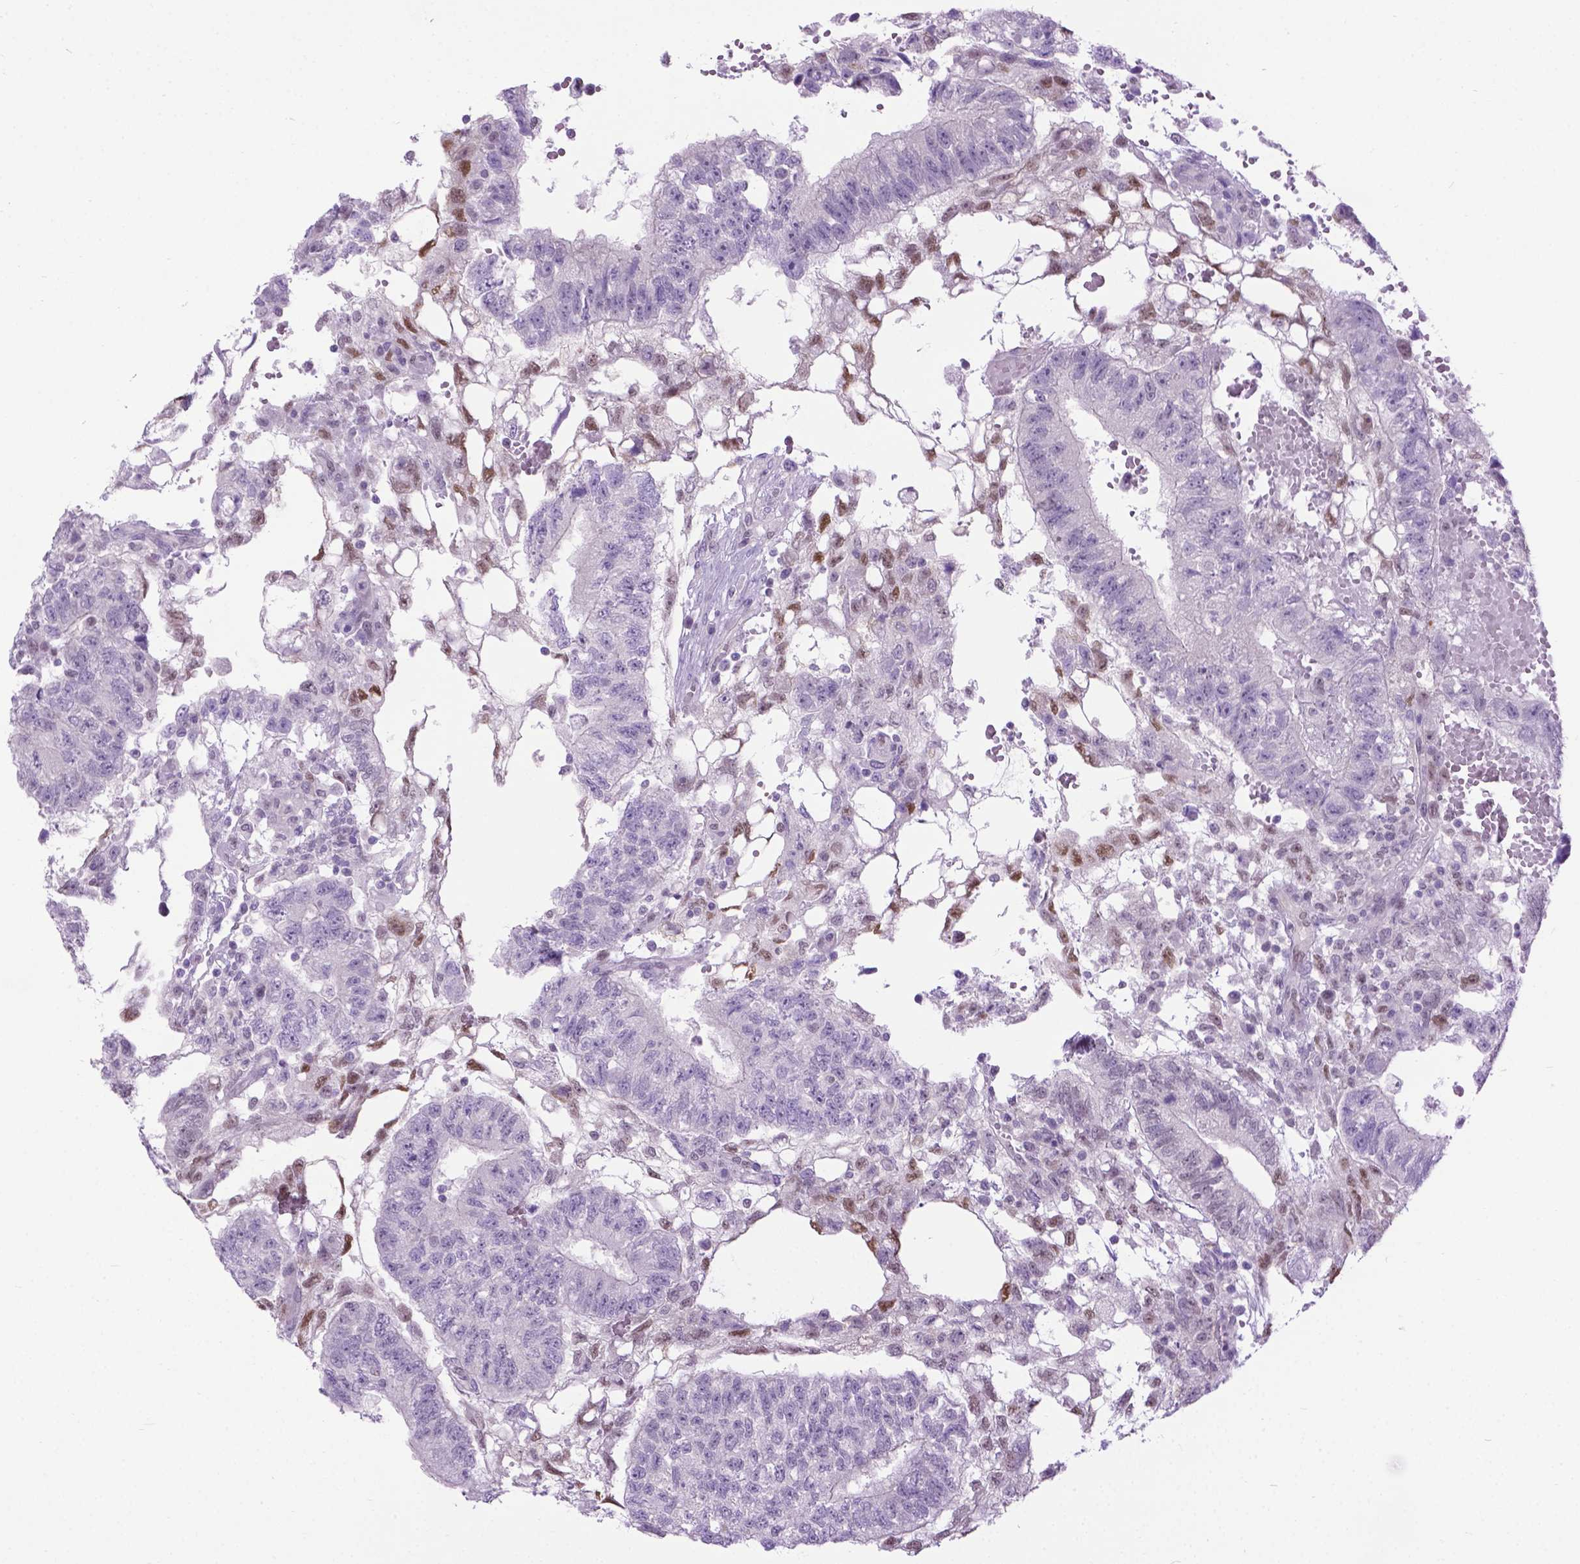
{"staining": {"intensity": "negative", "quantity": "none", "location": "none"}, "tissue": "testis cancer", "cell_type": "Tumor cells", "image_type": "cancer", "snomed": [{"axis": "morphology", "description": "Carcinoma, Embryonal, NOS"}, {"axis": "topography", "description": "Testis"}], "caption": "Tumor cells are negative for brown protein staining in embryonal carcinoma (testis). (DAB IHC, high magnification).", "gene": "APCDD1L", "patient": {"sex": "male", "age": 32}}